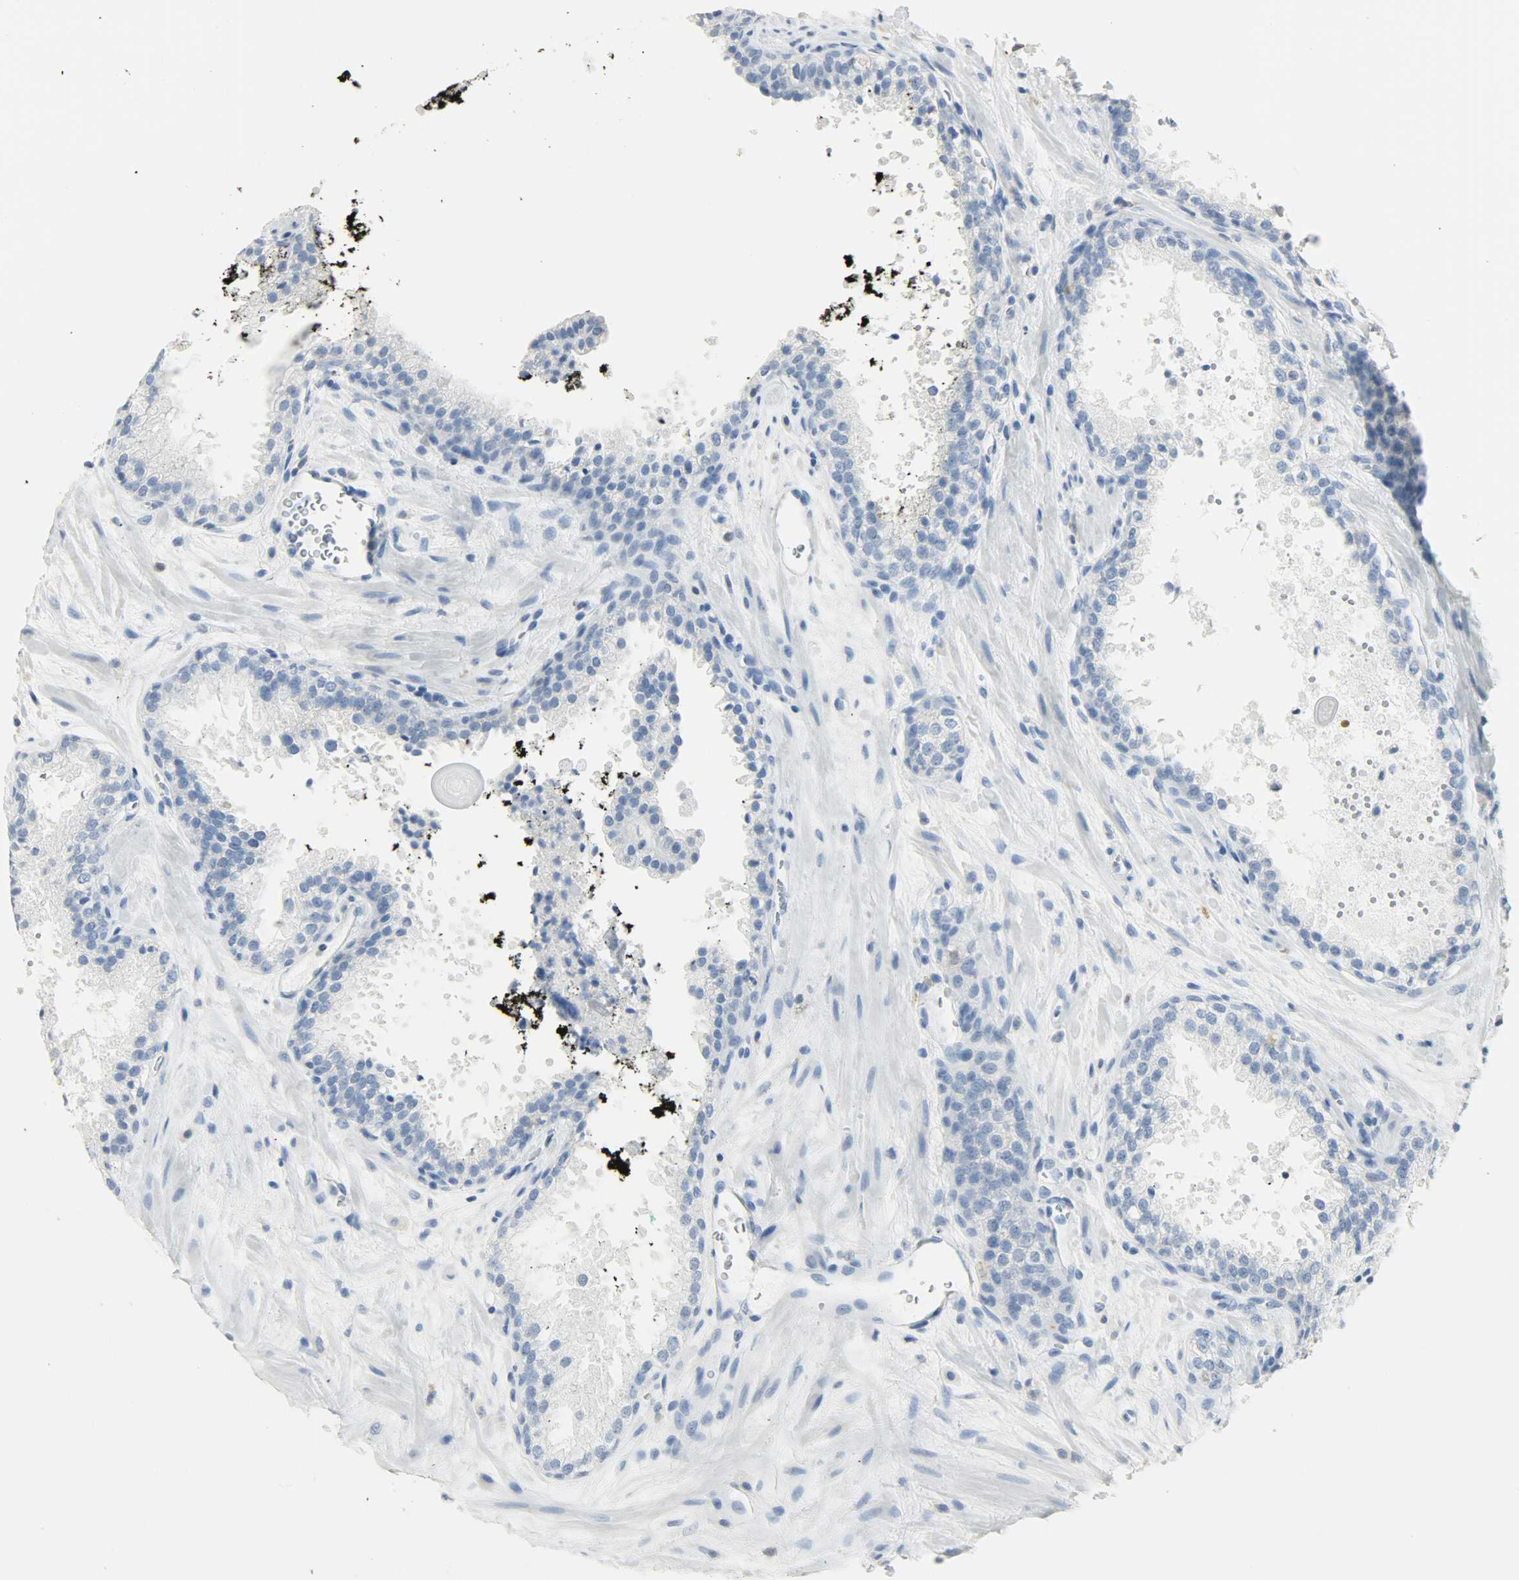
{"staining": {"intensity": "negative", "quantity": "none", "location": "none"}, "tissue": "prostate cancer", "cell_type": "Tumor cells", "image_type": "cancer", "snomed": [{"axis": "morphology", "description": "Adenocarcinoma, High grade"}, {"axis": "topography", "description": "Prostate"}], "caption": "Immunohistochemistry (IHC) histopathology image of prostate cancer (adenocarcinoma (high-grade)) stained for a protein (brown), which displays no positivity in tumor cells. The staining is performed using DAB (3,3'-diaminobenzidine) brown chromogen with nuclei counter-stained in using hematoxylin.", "gene": "PTPN6", "patient": {"sex": "male", "age": 58}}